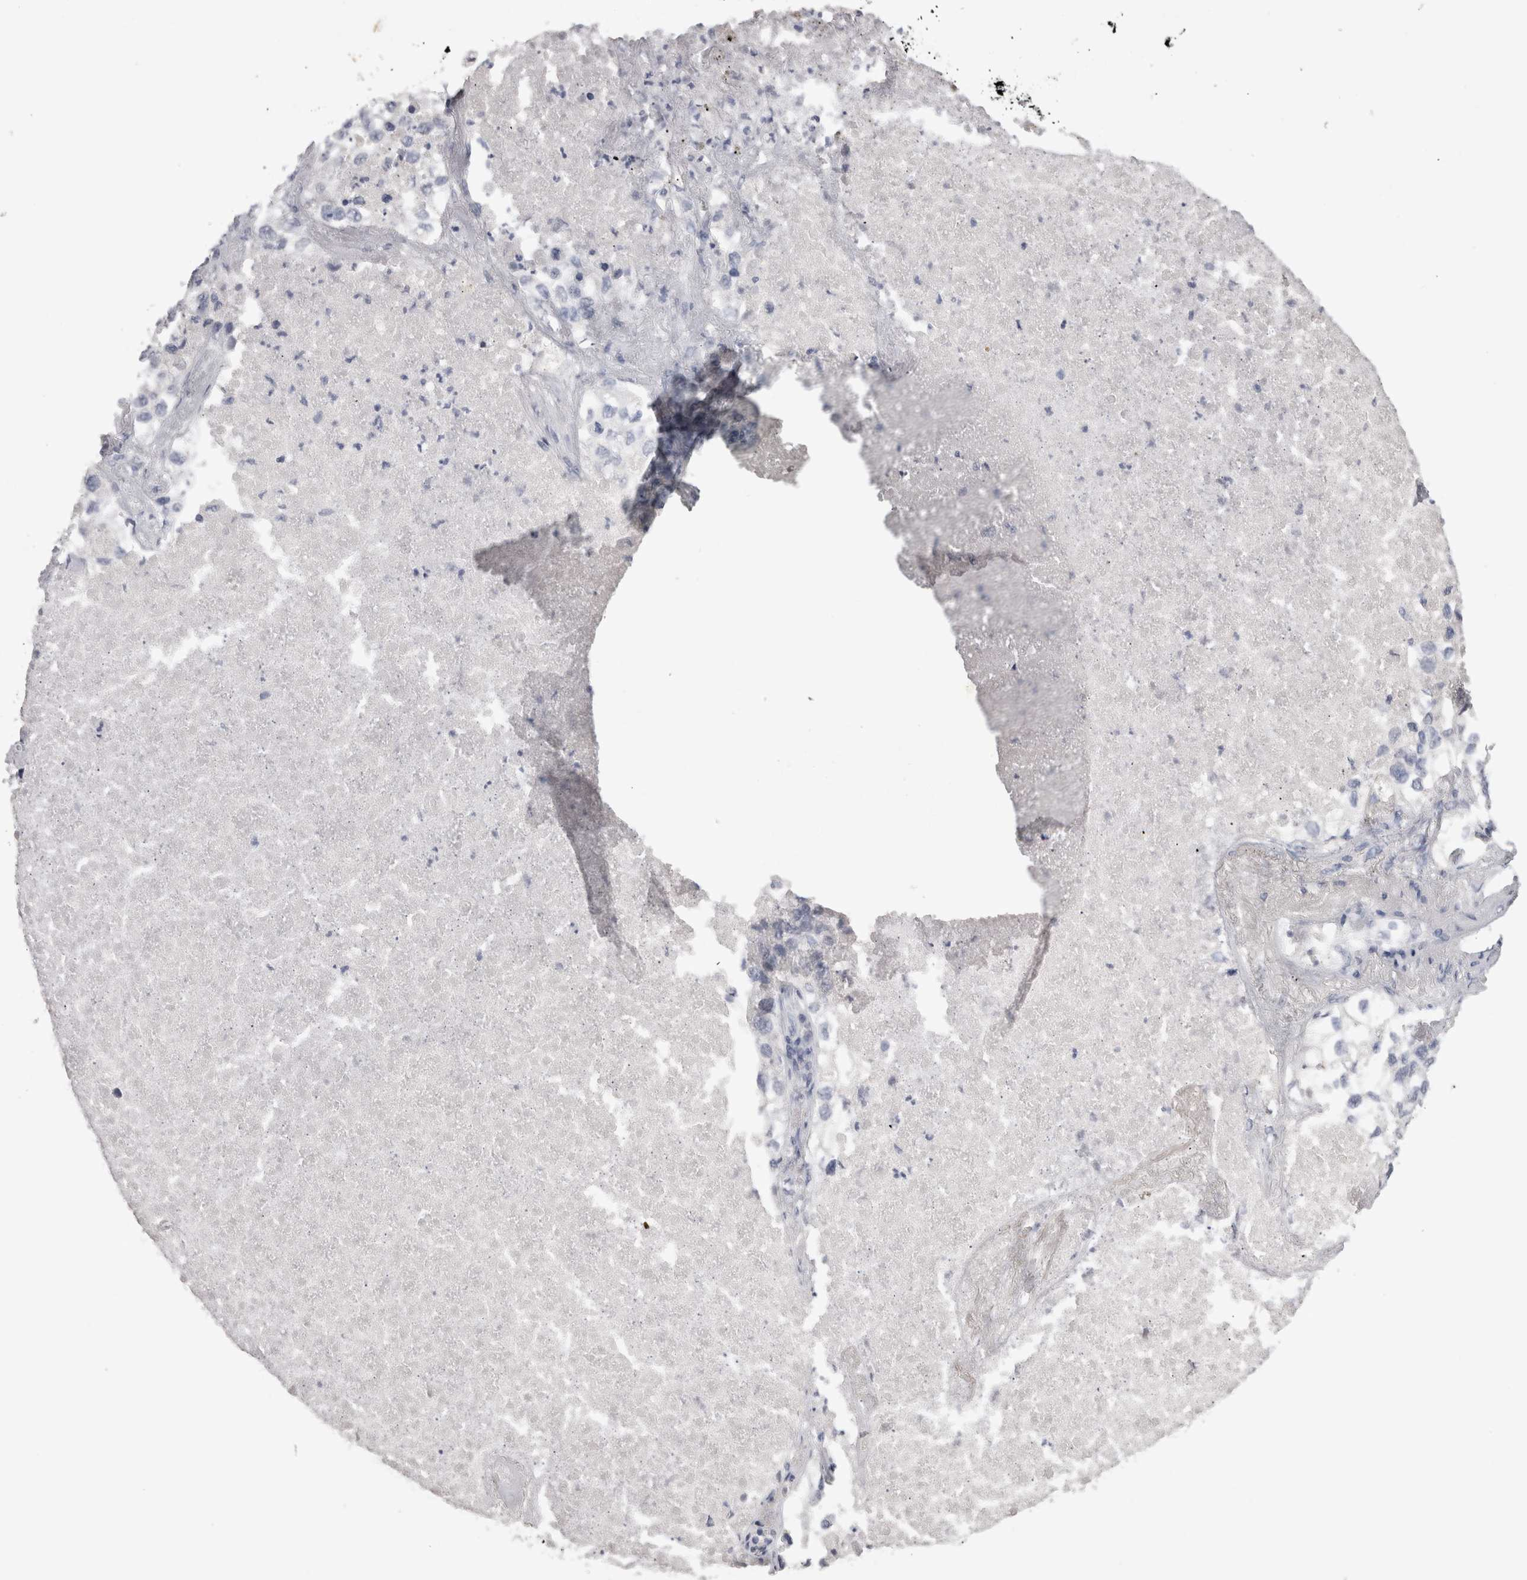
{"staining": {"intensity": "negative", "quantity": "none", "location": "none"}, "tissue": "lung cancer", "cell_type": "Tumor cells", "image_type": "cancer", "snomed": [{"axis": "morphology", "description": "Adenocarcinoma, NOS"}, {"axis": "topography", "description": "Lung"}], "caption": "This is an immunohistochemistry micrograph of lung adenocarcinoma. There is no expression in tumor cells.", "gene": "ADAM2", "patient": {"sex": "male", "age": 63}}